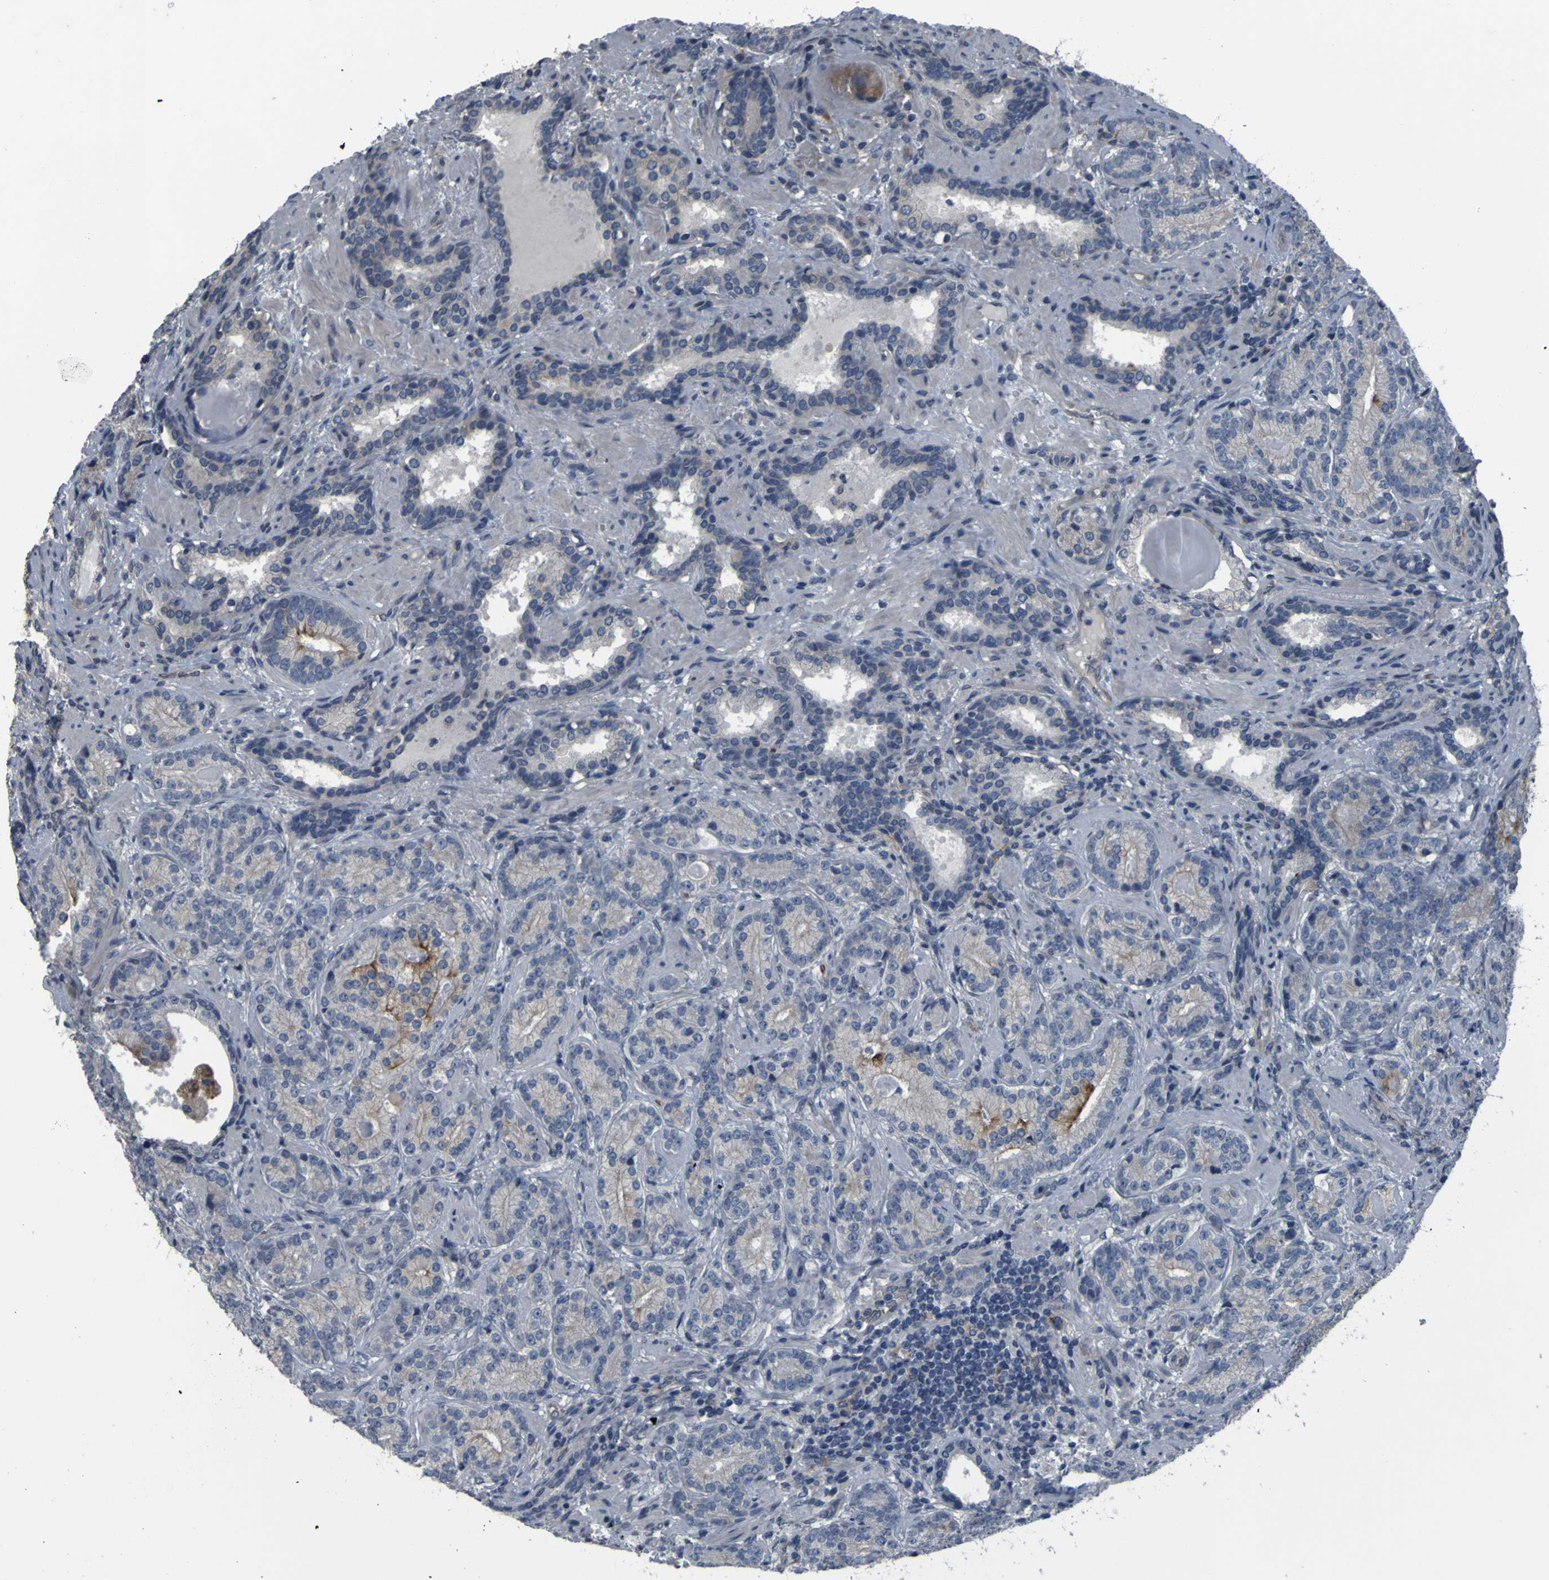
{"staining": {"intensity": "weak", "quantity": "25%-75%", "location": "cytoplasmic/membranous"}, "tissue": "prostate cancer", "cell_type": "Tumor cells", "image_type": "cancer", "snomed": [{"axis": "morphology", "description": "Adenocarcinoma, High grade"}, {"axis": "topography", "description": "Prostate"}], "caption": "Tumor cells show low levels of weak cytoplasmic/membranous staining in approximately 25%-75% of cells in human high-grade adenocarcinoma (prostate). (Brightfield microscopy of DAB IHC at high magnification).", "gene": "GRAMD1A", "patient": {"sex": "male", "age": 61}}